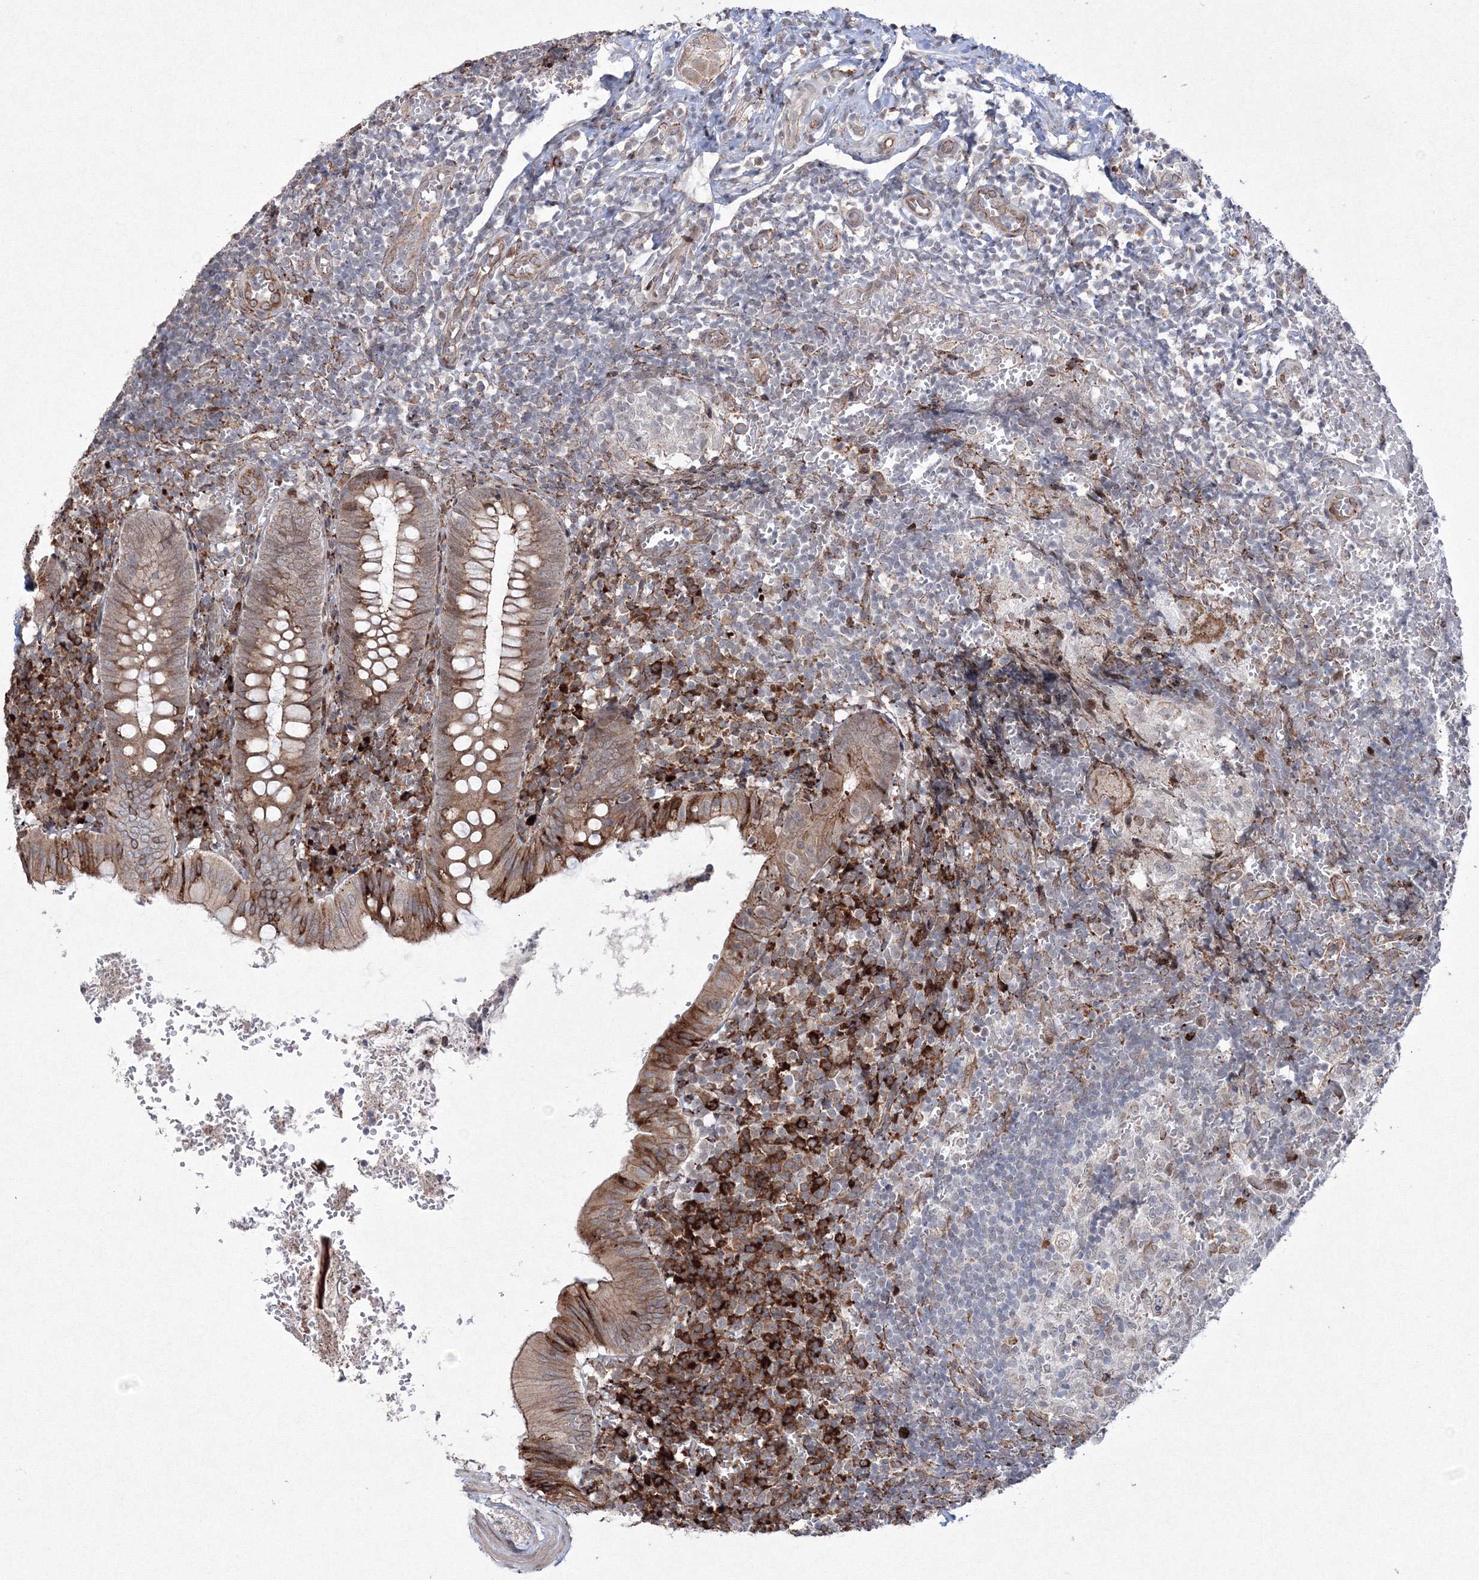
{"staining": {"intensity": "moderate", "quantity": ">75%", "location": "cytoplasmic/membranous"}, "tissue": "appendix", "cell_type": "Glandular cells", "image_type": "normal", "snomed": [{"axis": "morphology", "description": "Normal tissue, NOS"}, {"axis": "topography", "description": "Appendix"}], "caption": "Immunohistochemical staining of benign appendix demonstrates medium levels of moderate cytoplasmic/membranous staining in about >75% of glandular cells.", "gene": "EFCAB12", "patient": {"sex": "male", "age": 8}}